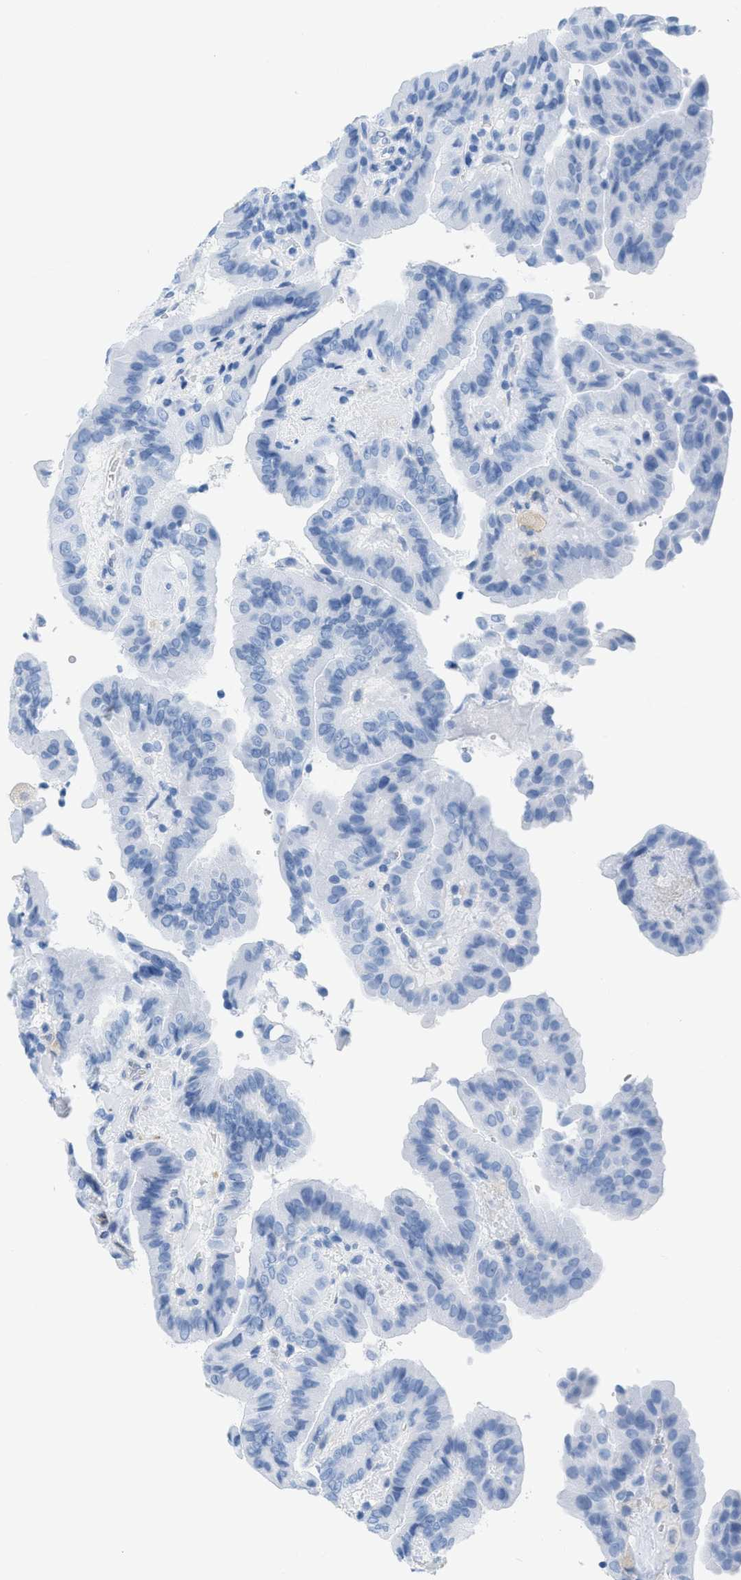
{"staining": {"intensity": "negative", "quantity": "none", "location": "none"}, "tissue": "thyroid cancer", "cell_type": "Tumor cells", "image_type": "cancer", "snomed": [{"axis": "morphology", "description": "Papillary adenocarcinoma, NOS"}, {"axis": "topography", "description": "Thyroid gland"}], "caption": "Protein analysis of papillary adenocarcinoma (thyroid) demonstrates no significant positivity in tumor cells.", "gene": "ASGR1", "patient": {"sex": "male", "age": 33}}